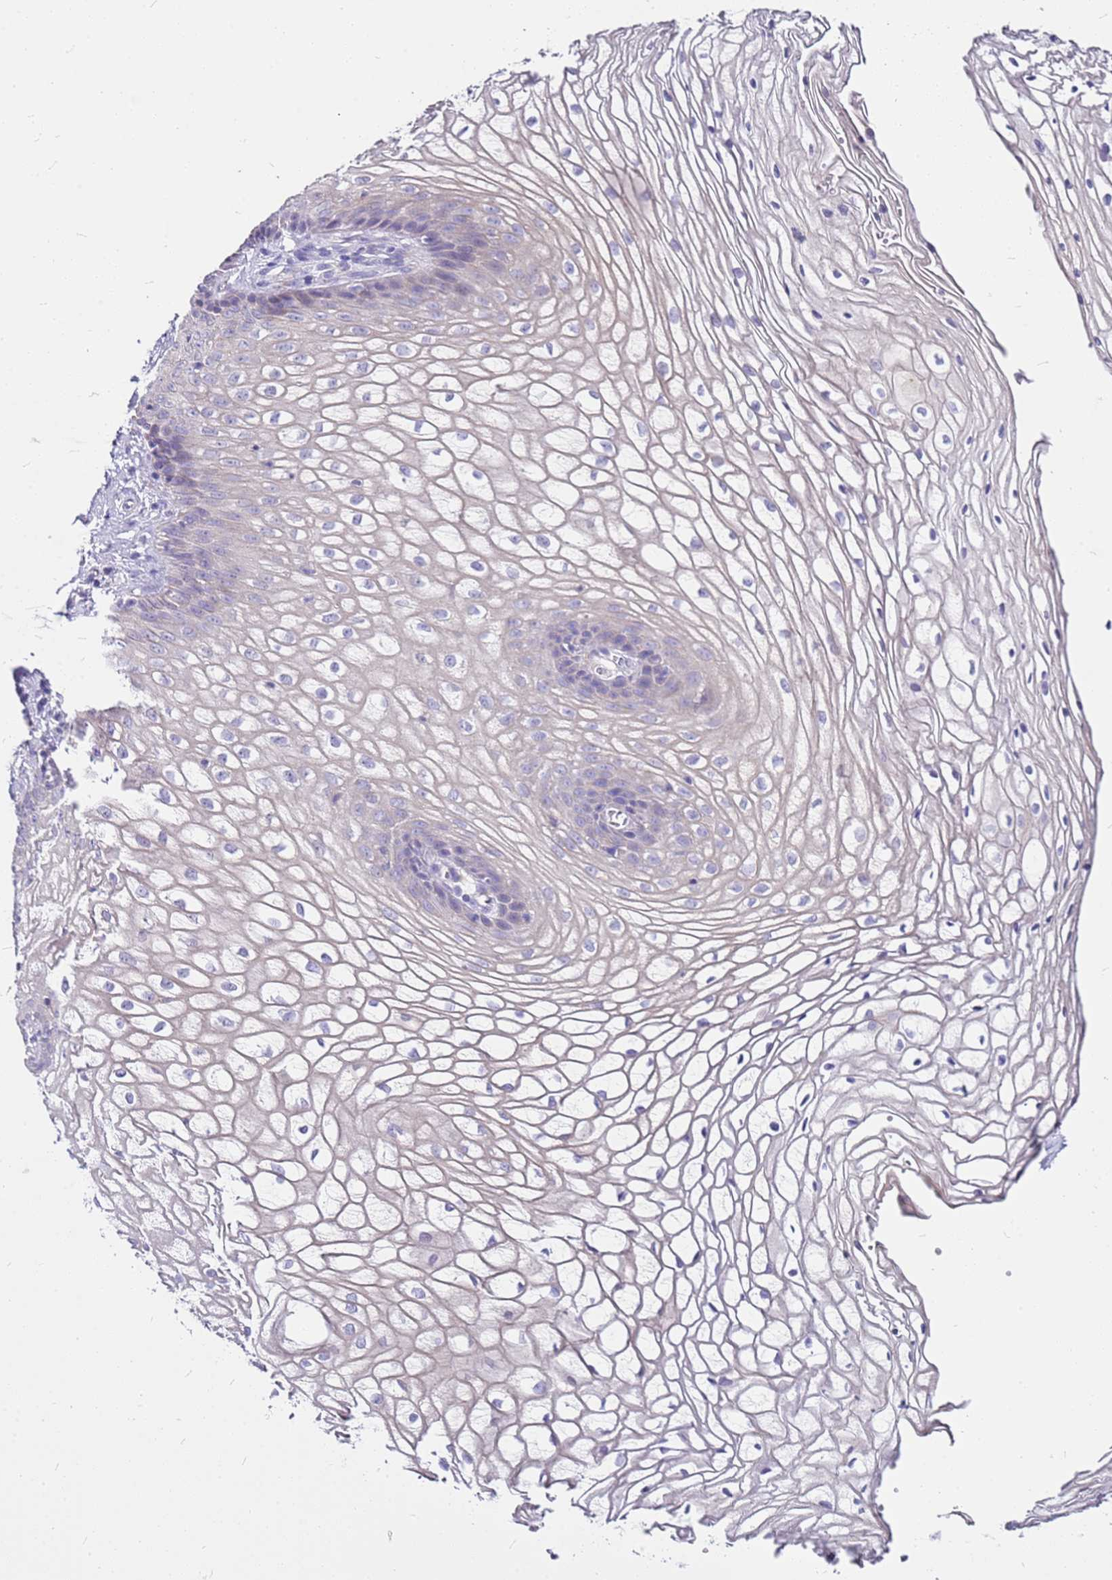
{"staining": {"intensity": "negative", "quantity": "none", "location": "none"}, "tissue": "vagina", "cell_type": "Squamous epithelial cells", "image_type": "normal", "snomed": [{"axis": "morphology", "description": "Normal tissue, NOS"}, {"axis": "topography", "description": "Vagina"}], "caption": "Immunohistochemical staining of benign vagina shows no significant expression in squamous epithelial cells.", "gene": "CASD1", "patient": {"sex": "female", "age": 34}}